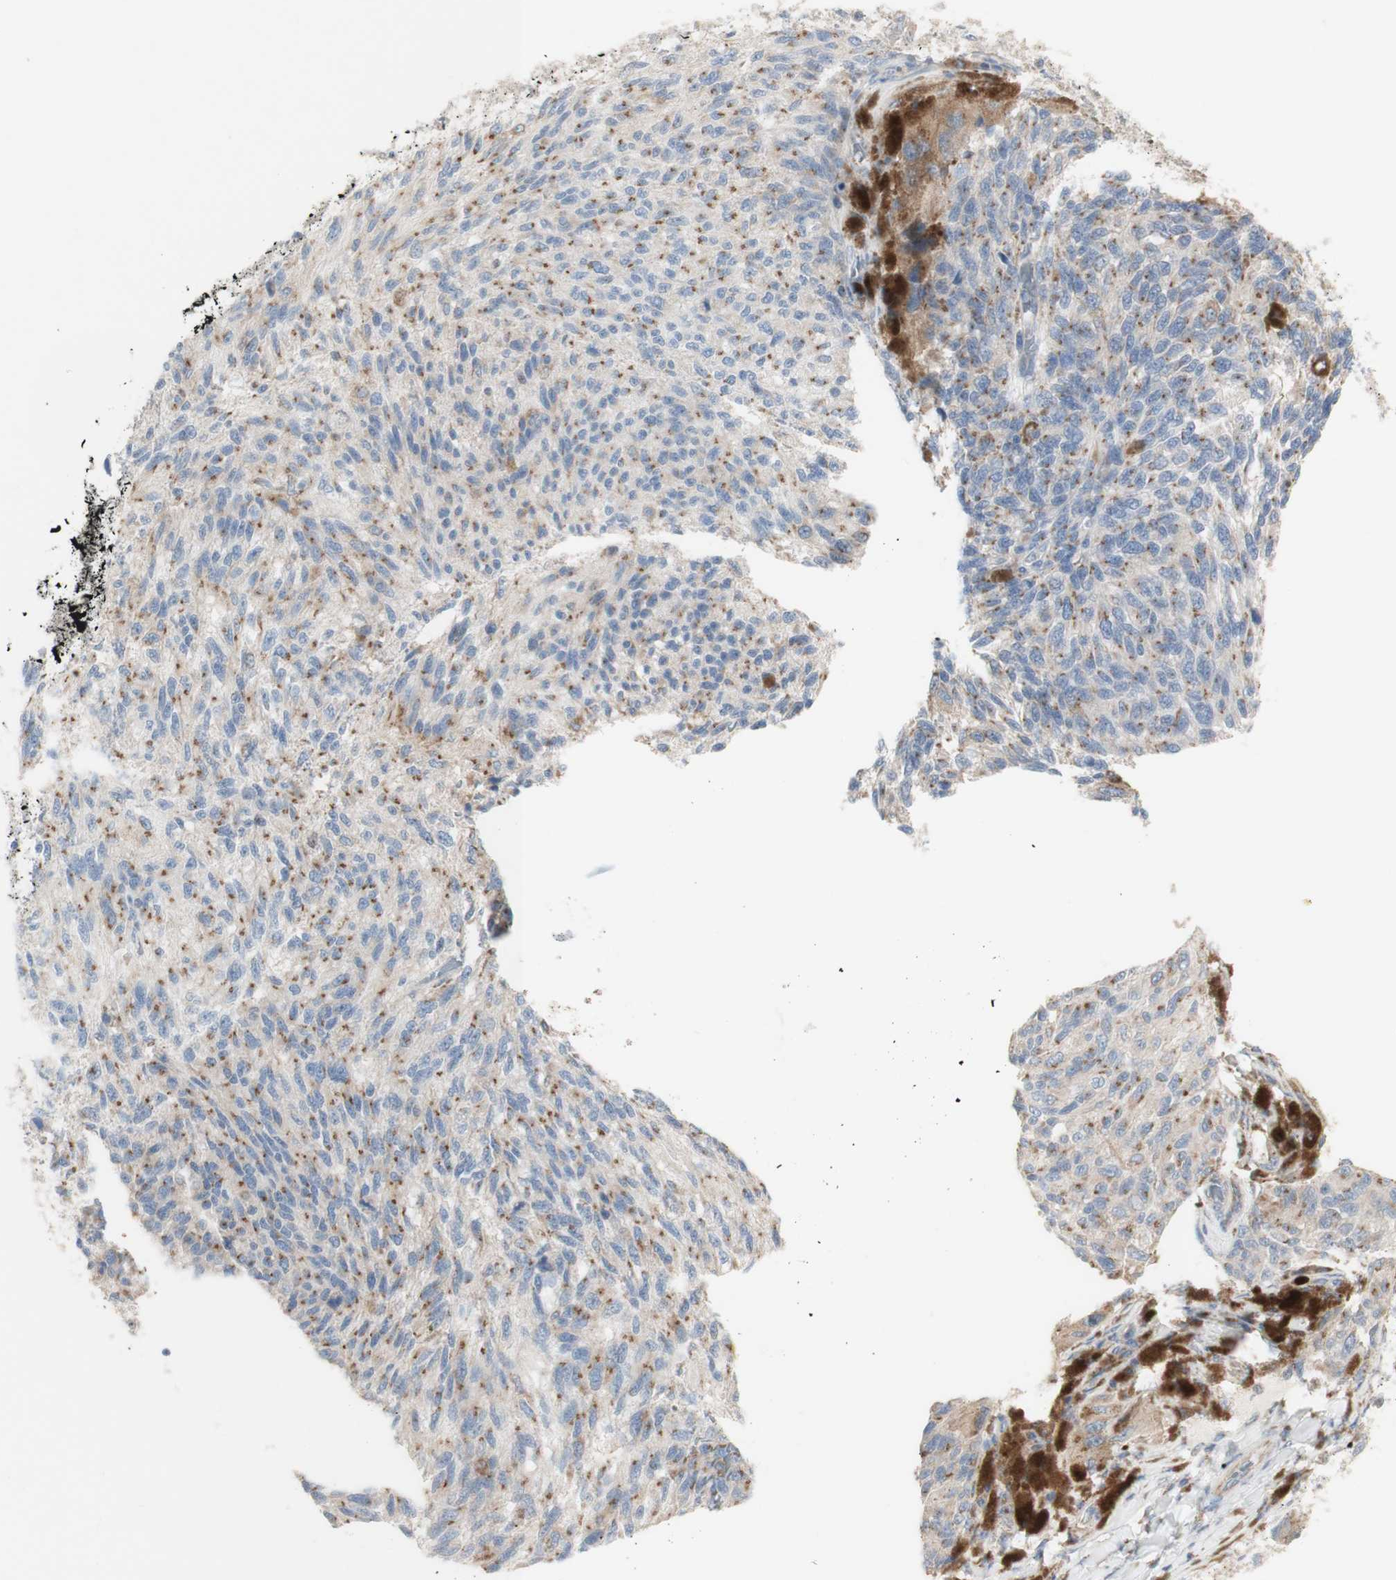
{"staining": {"intensity": "weak", "quantity": "<25%", "location": "cytoplasmic/membranous"}, "tissue": "melanoma", "cell_type": "Tumor cells", "image_type": "cancer", "snomed": [{"axis": "morphology", "description": "Malignant melanoma, NOS"}, {"axis": "topography", "description": "Skin"}], "caption": "There is no significant positivity in tumor cells of melanoma.", "gene": "C3orf52", "patient": {"sex": "female", "age": 73}}